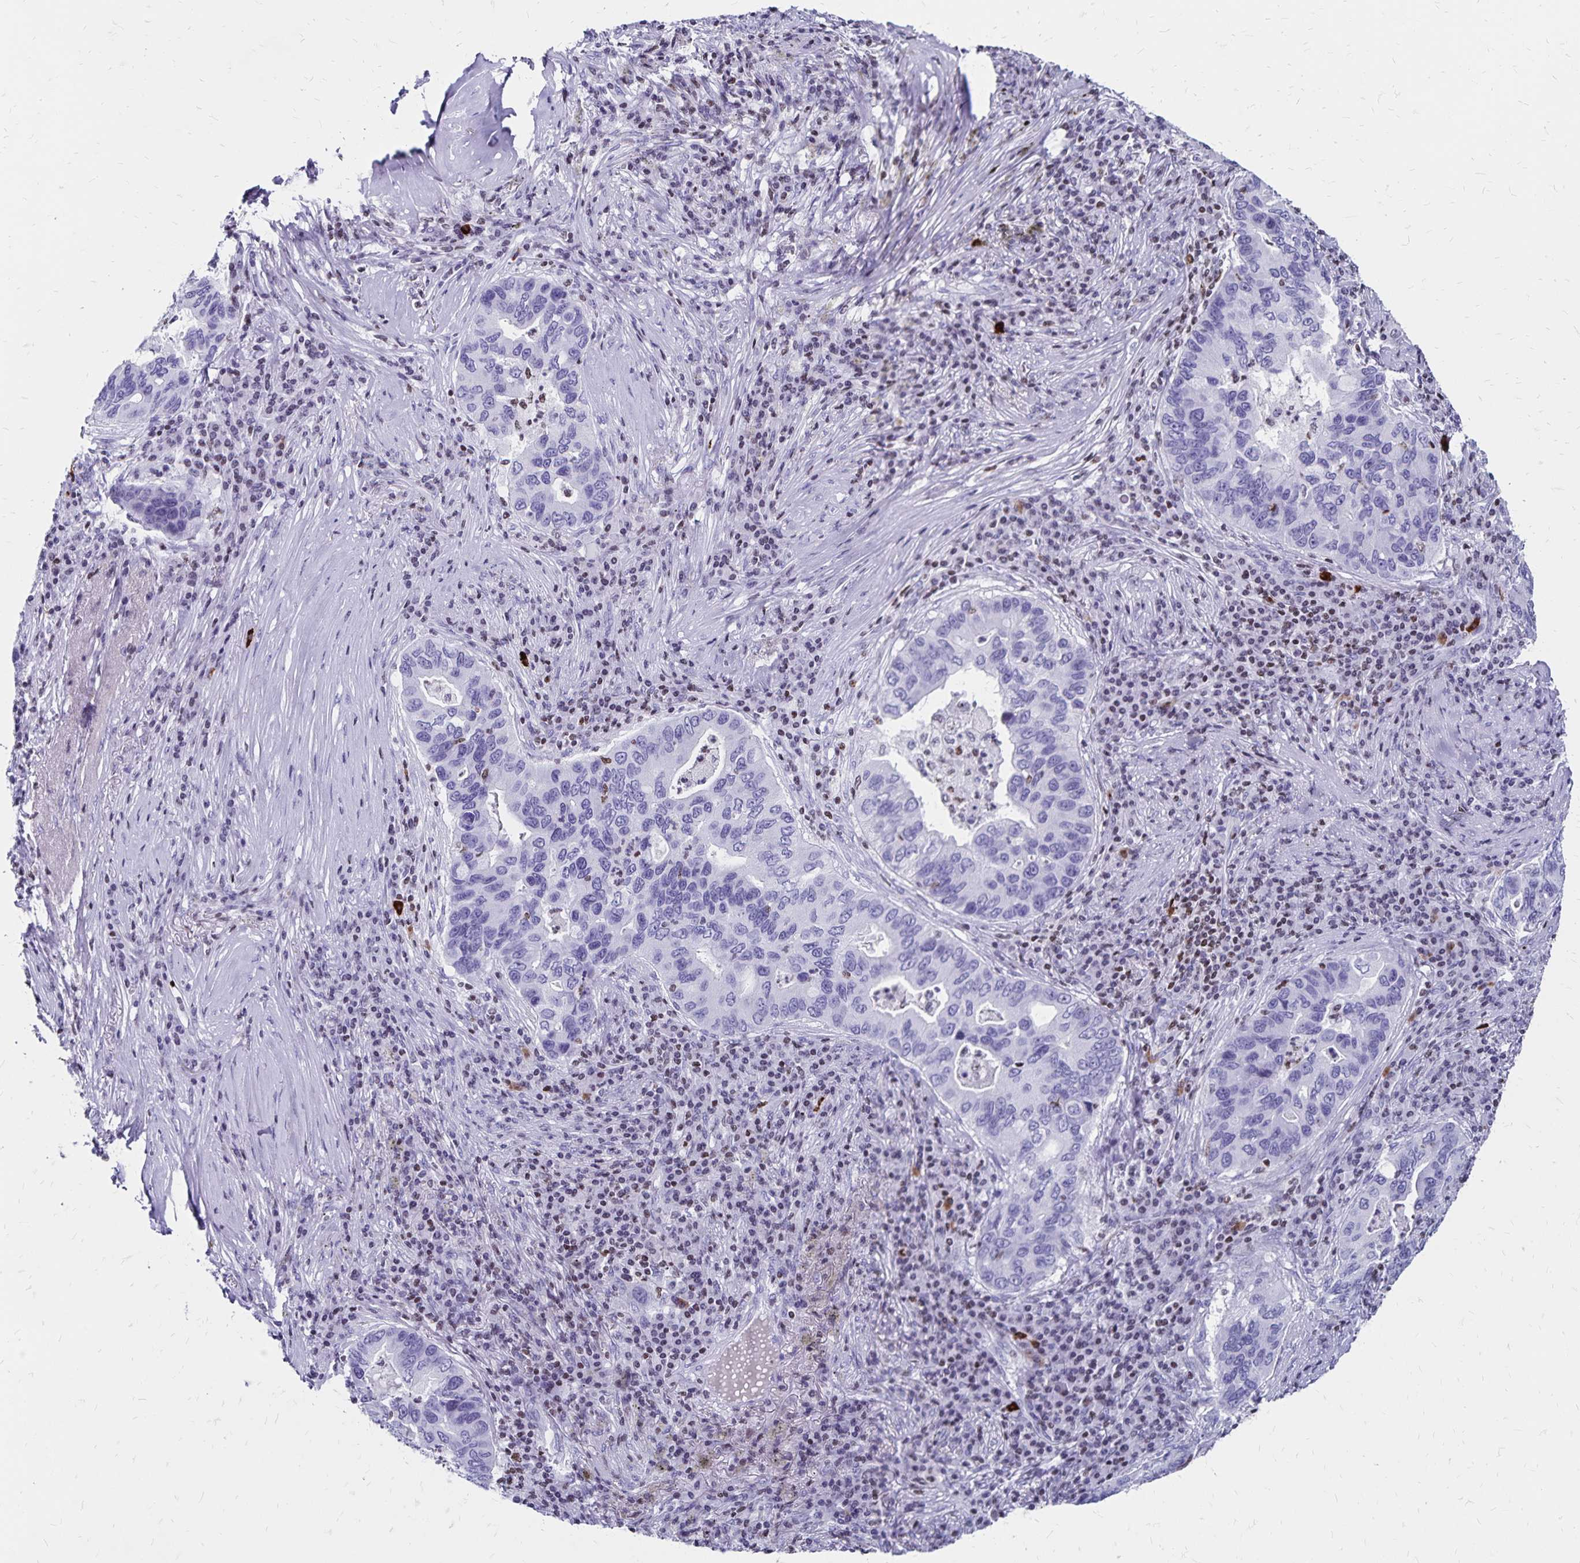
{"staining": {"intensity": "negative", "quantity": "none", "location": "none"}, "tissue": "lung cancer", "cell_type": "Tumor cells", "image_type": "cancer", "snomed": [{"axis": "morphology", "description": "Adenocarcinoma, NOS"}, {"axis": "morphology", "description": "Adenocarcinoma, metastatic, NOS"}, {"axis": "topography", "description": "Lymph node"}, {"axis": "topography", "description": "Lung"}], "caption": "This is a micrograph of immunohistochemistry staining of lung metastatic adenocarcinoma, which shows no positivity in tumor cells.", "gene": "IKZF1", "patient": {"sex": "female", "age": 54}}